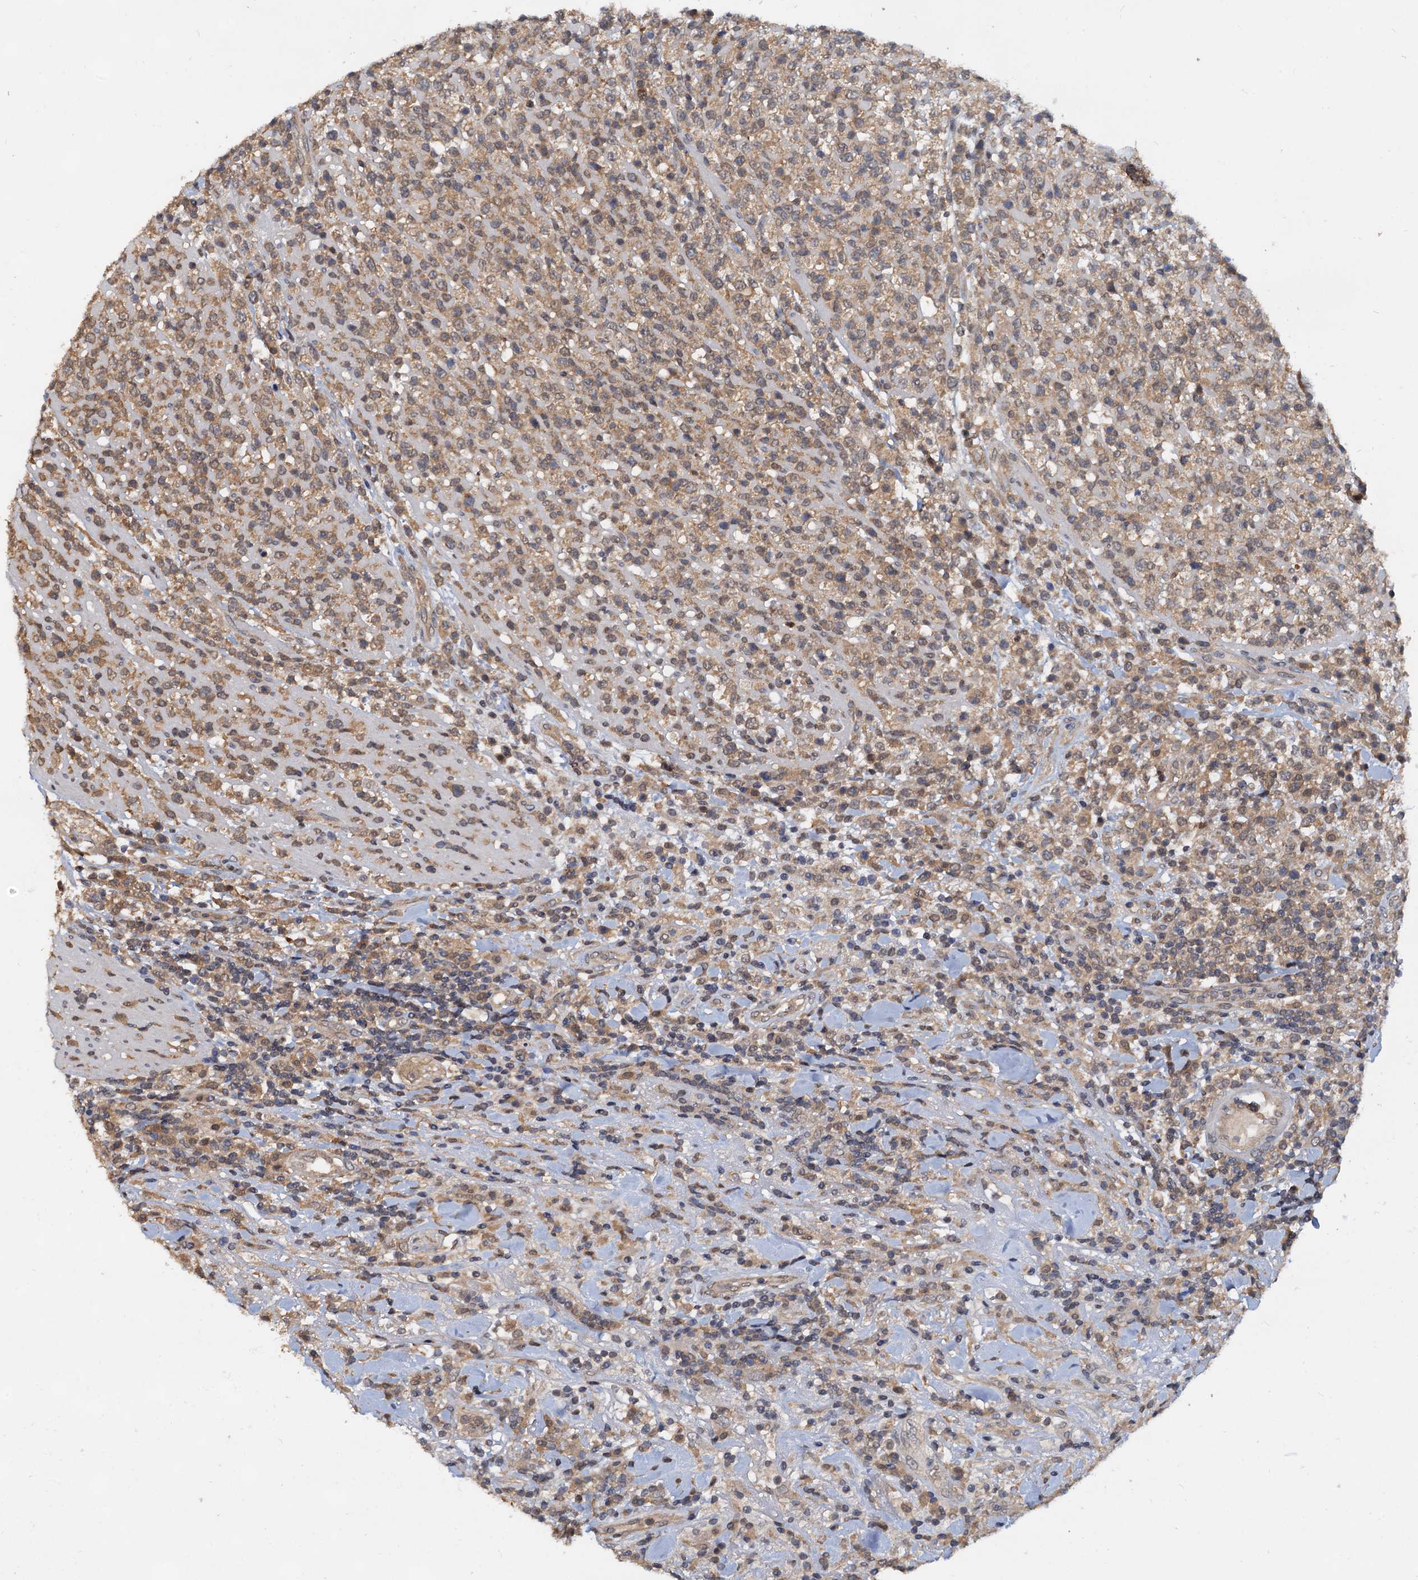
{"staining": {"intensity": "moderate", "quantity": ">75%", "location": "cytoplasmic/membranous"}, "tissue": "lymphoma", "cell_type": "Tumor cells", "image_type": "cancer", "snomed": [{"axis": "morphology", "description": "Malignant lymphoma, non-Hodgkin's type, High grade"}, {"axis": "topography", "description": "Colon"}], "caption": "Immunohistochemical staining of high-grade malignant lymphoma, non-Hodgkin's type demonstrates moderate cytoplasmic/membranous protein staining in about >75% of tumor cells. The protein is shown in brown color, while the nuclei are stained blue.", "gene": "PTGES3", "patient": {"sex": "female", "age": 53}}